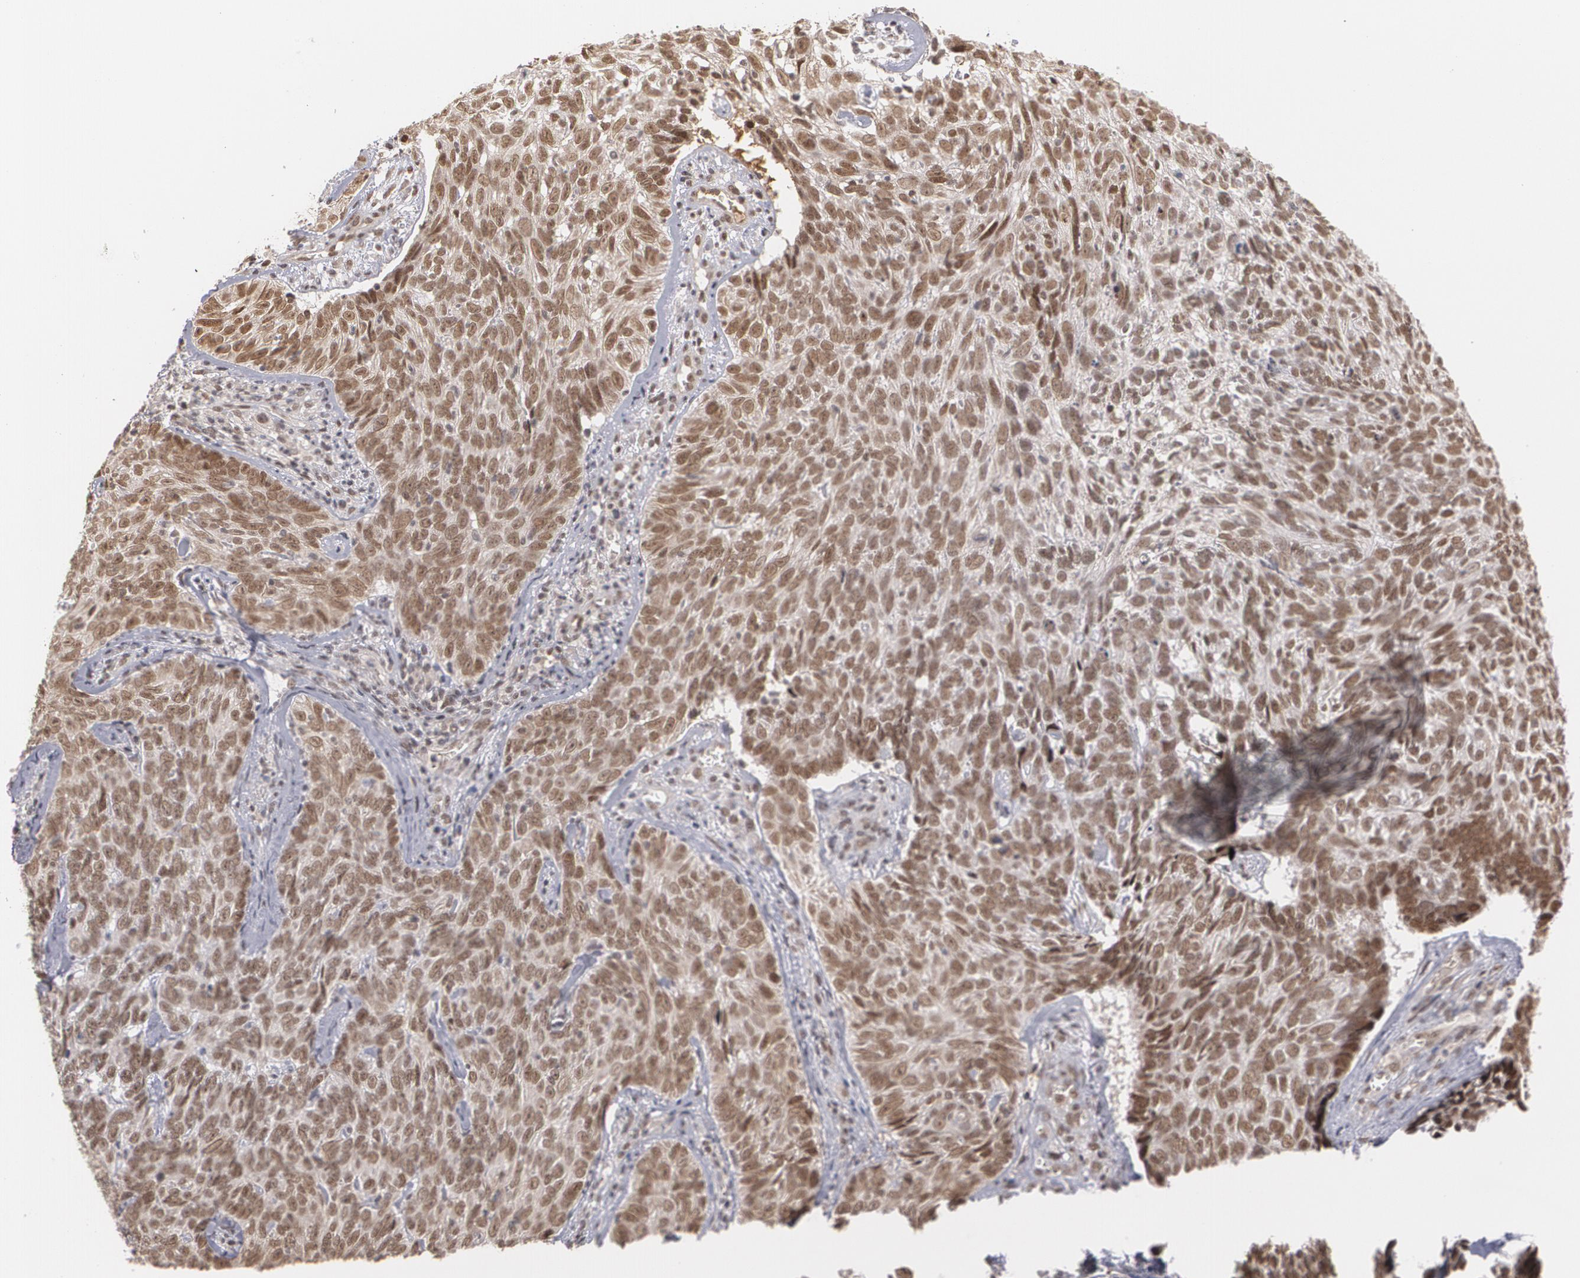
{"staining": {"intensity": "moderate", "quantity": ">75%", "location": "nuclear"}, "tissue": "skin cancer", "cell_type": "Tumor cells", "image_type": "cancer", "snomed": [{"axis": "morphology", "description": "Basal cell carcinoma"}, {"axis": "topography", "description": "Skin"}], "caption": "A high-resolution image shows IHC staining of skin cancer, which reveals moderate nuclear staining in about >75% of tumor cells.", "gene": "ZNF234", "patient": {"sex": "male", "age": 72}}